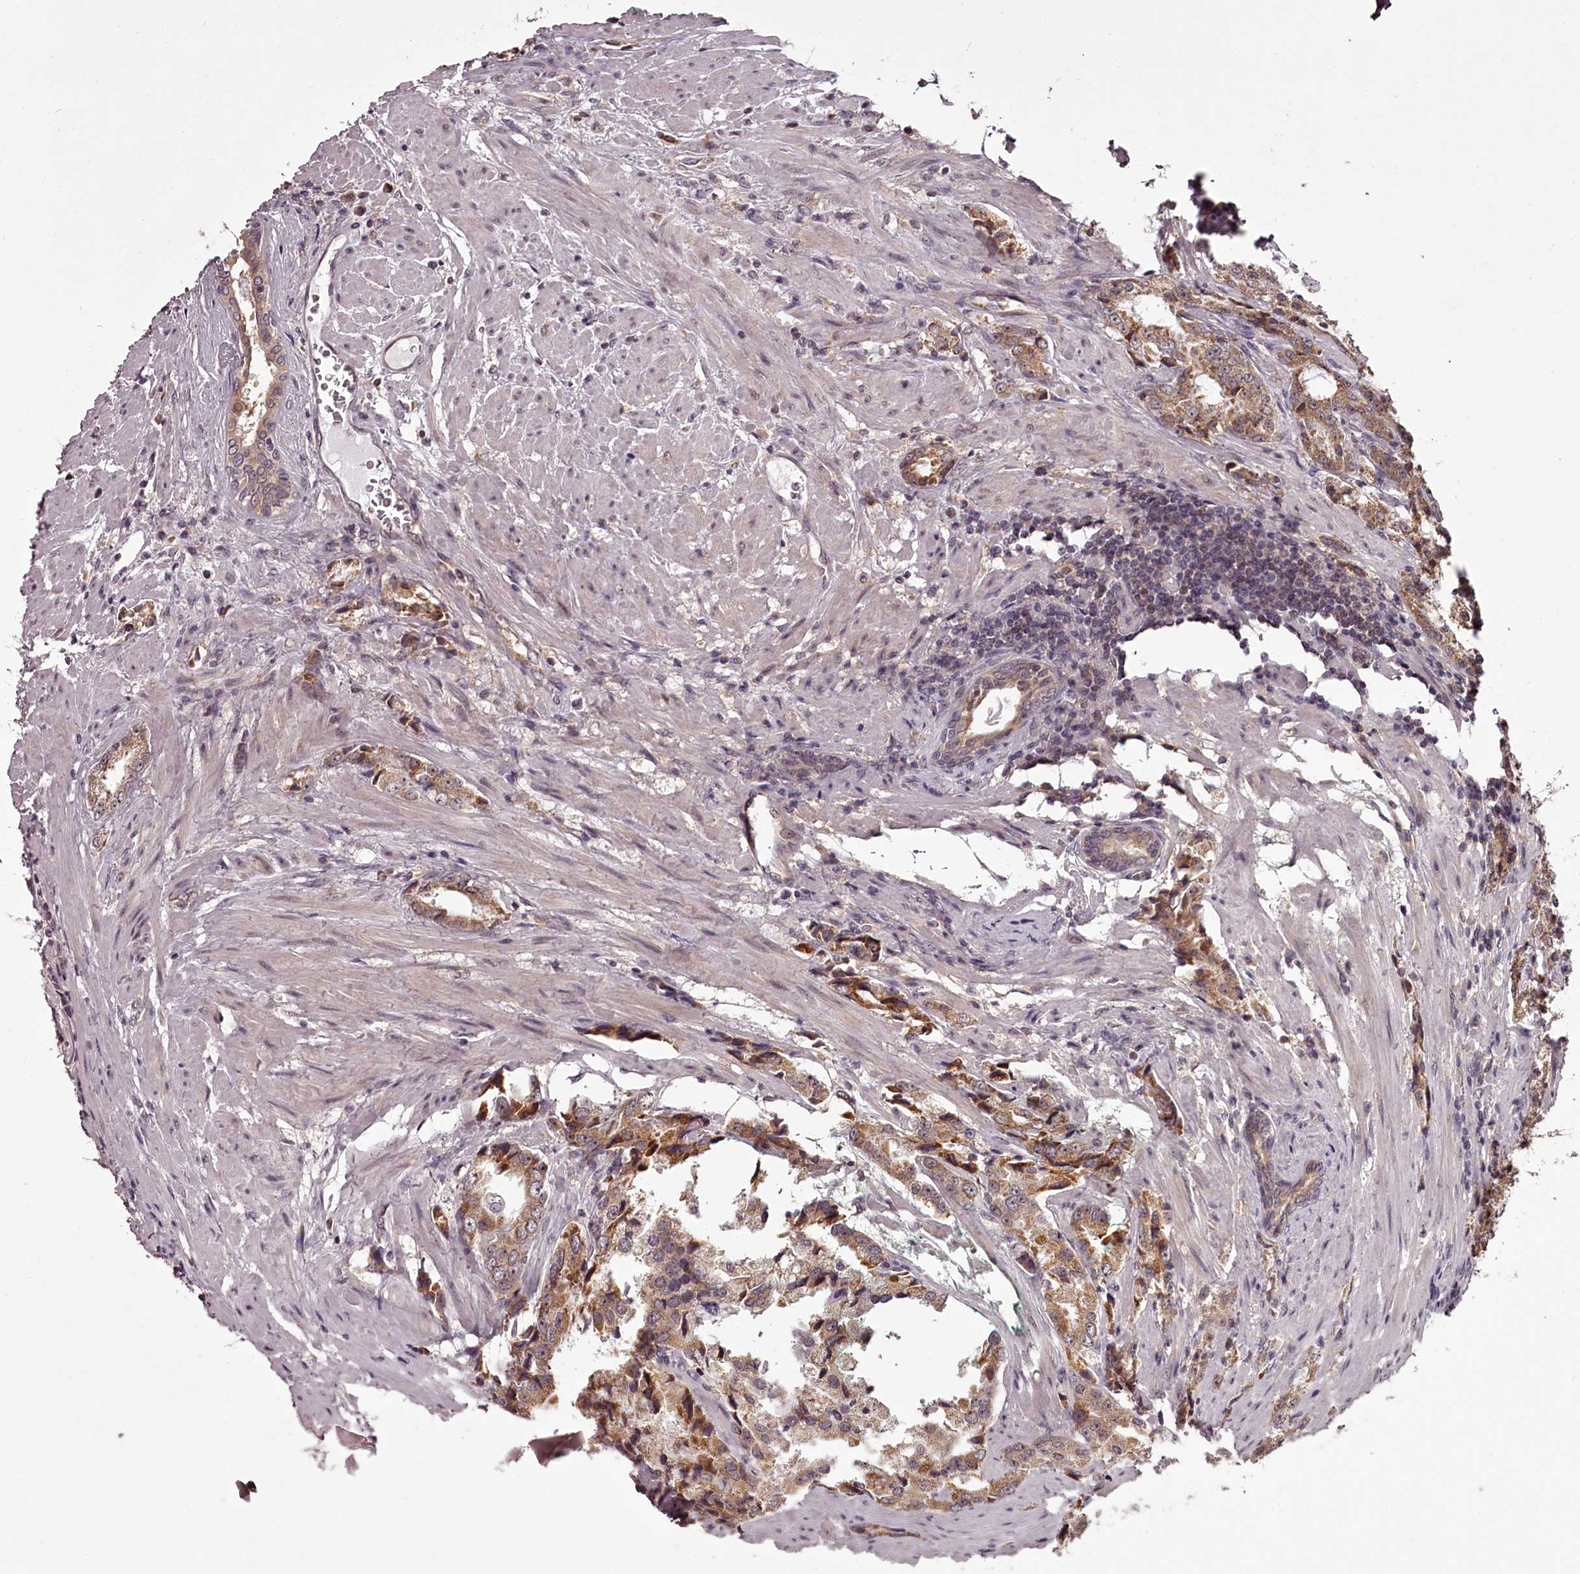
{"staining": {"intensity": "moderate", "quantity": ">75%", "location": "cytoplasmic/membranous"}, "tissue": "prostate cancer", "cell_type": "Tumor cells", "image_type": "cancer", "snomed": [{"axis": "morphology", "description": "Adenocarcinoma, High grade"}, {"axis": "topography", "description": "Prostate"}], "caption": "An image of human adenocarcinoma (high-grade) (prostate) stained for a protein shows moderate cytoplasmic/membranous brown staining in tumor cells.", "gene": "CCDC92", "patient": {"sex": "male", "age": 66}}